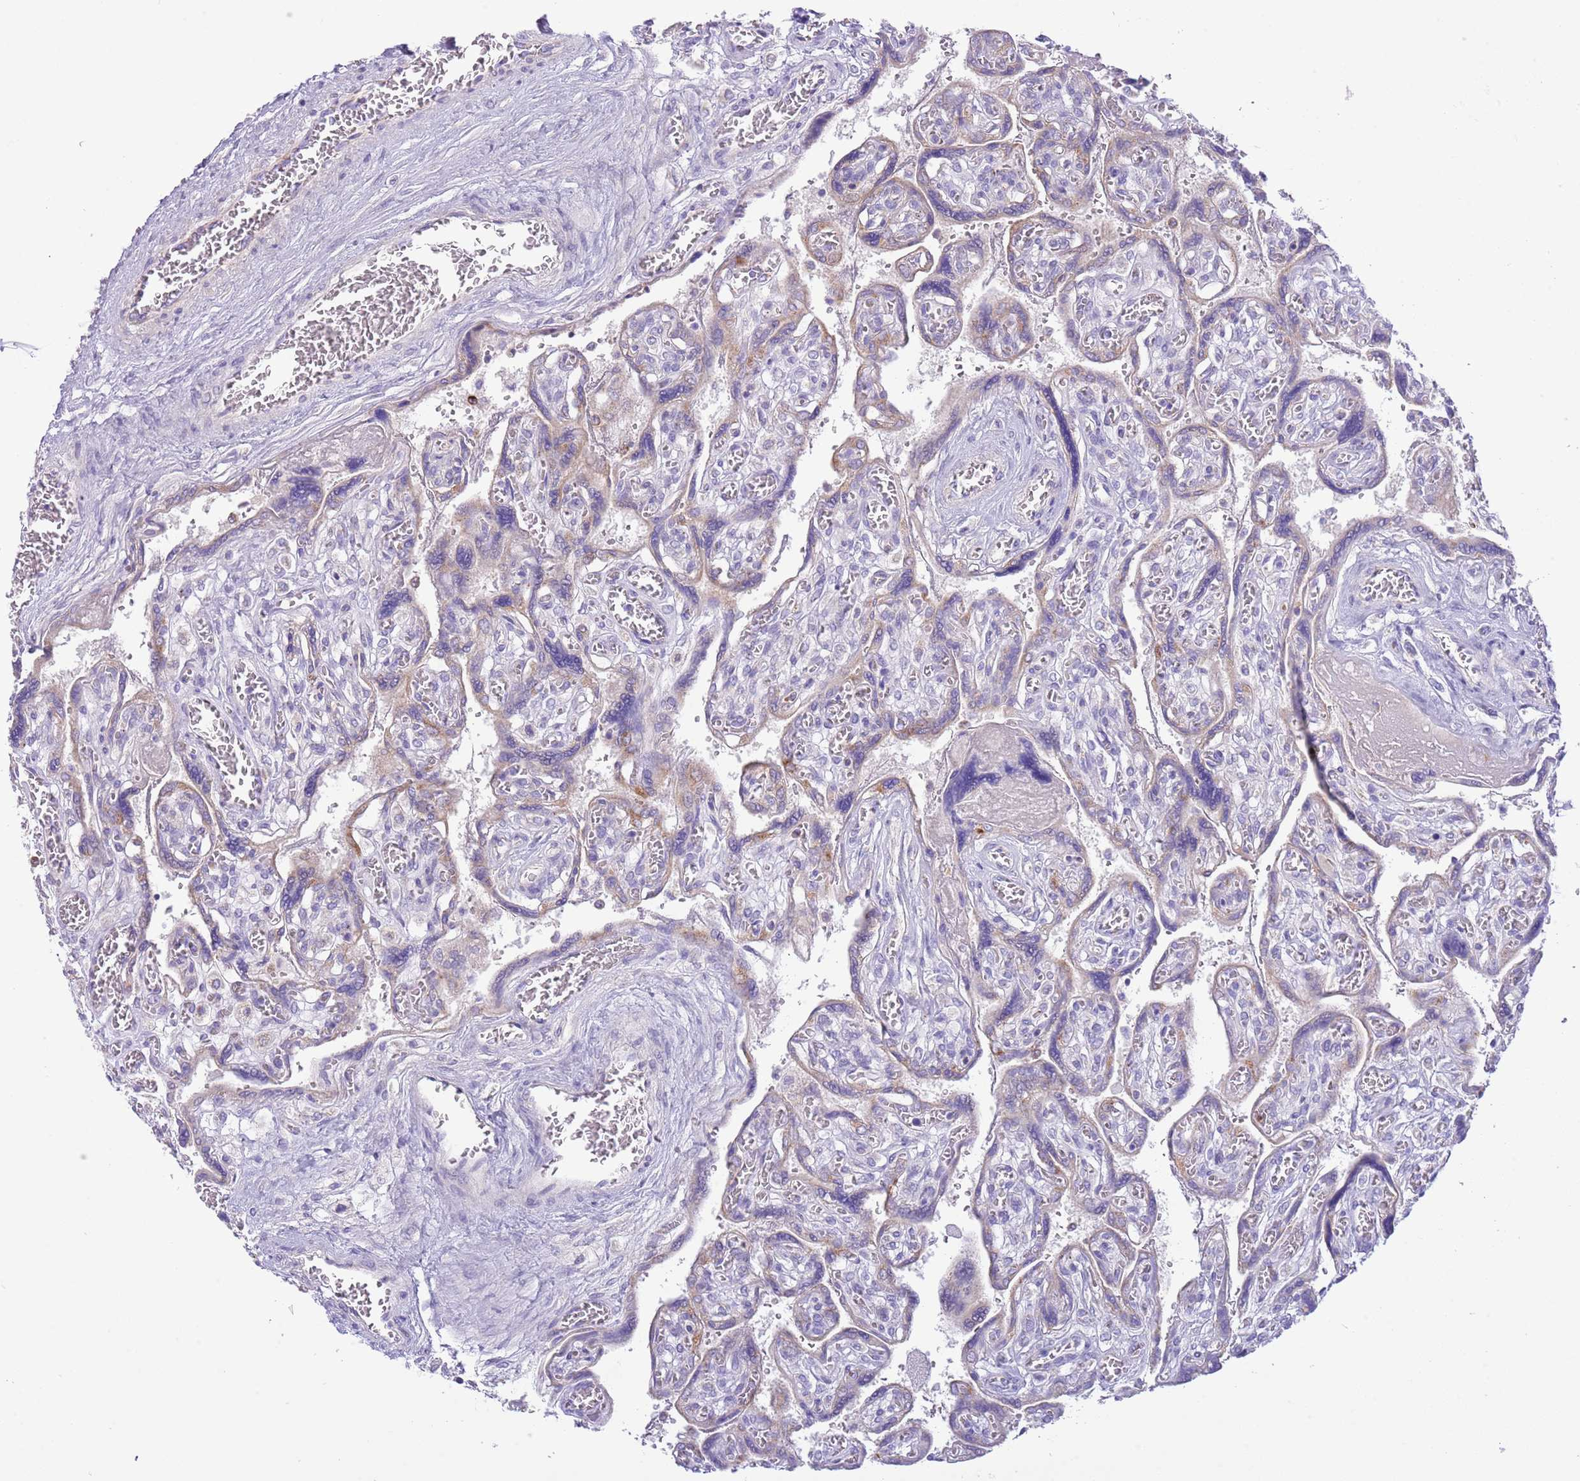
{"staining": {"intensity": "strong", "quantity": "<25%", "location": "cytoplasmic/membranous"}, "tissue": "placenta", "cell_type": "Trophoblastic cells", "image_type": "normal", "snomed": [{"axis": "morphology", "description": "Normal tissue, NOS"}, {"axis": "topography", "description": "Placenta"}], "caption": "The immunohistochemical stain labels strong cytoplasmic/membranous staining in trophoblastic cells of unremarkable placenta.", "gene": "OAZ2", "patient": {"sex": "female", "age": 39}}